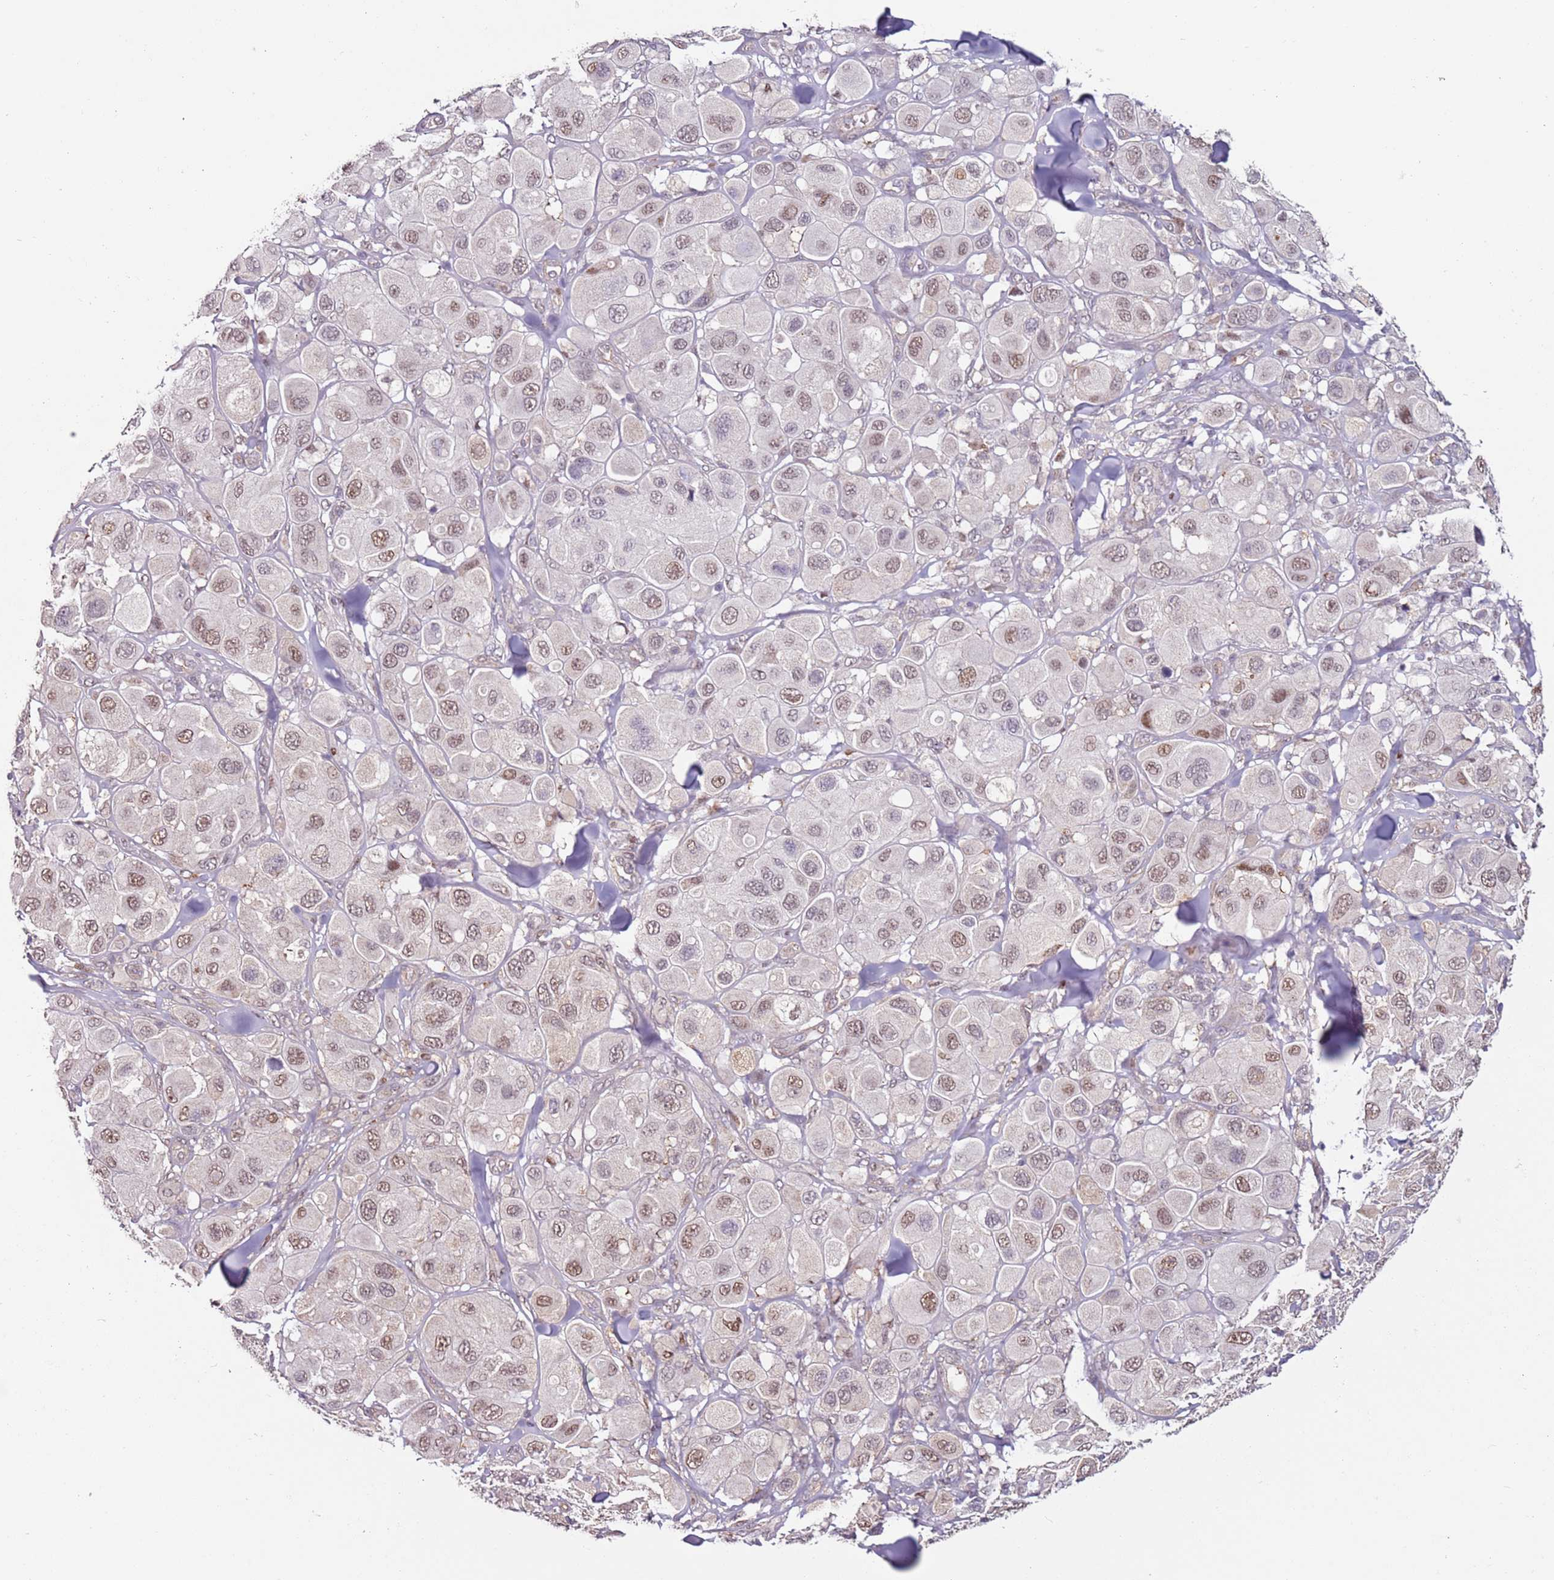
{"staining": {"intensity": "moderate", "quantity": ">75%", "location": "nuclear"}, "tissue": "melanoma", "cell_type": "Tumor cells", "image_type": "cancer", "snomed": [{"axis": "morphology", "description": "Malignant melanoma, Metastatic site"}, {"axis": "topography", "description": "Skin"}], "caption": "A photomicrograph showing moderate nuclear staining in approximately >75% of tumor cells in malignant melanoma (metastatic site), as visualized by brown immunohistochemical staining.", "gene": "PSMD4", "patient": {"sex": "male", "age": 41}}